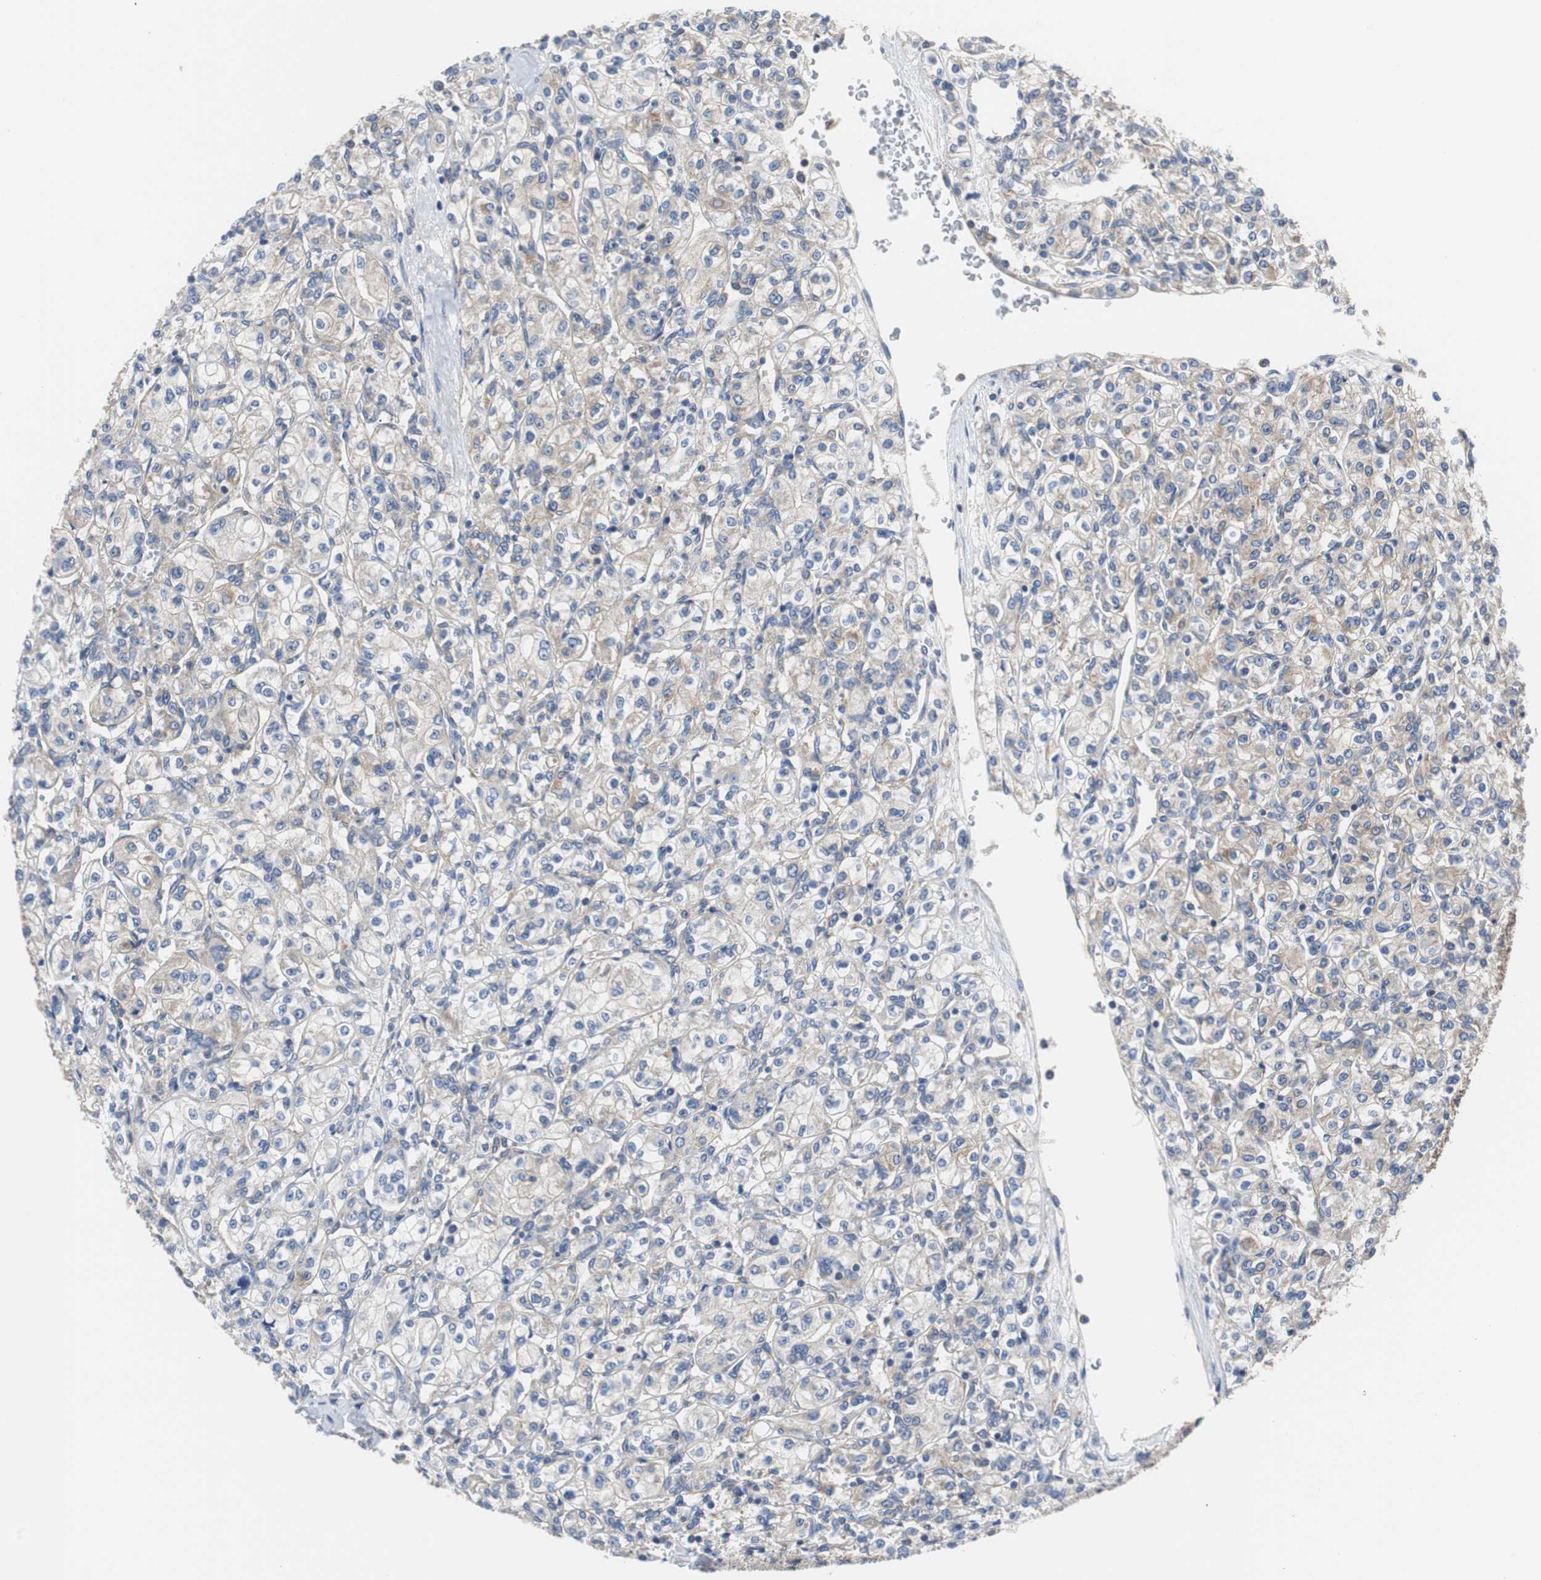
{"staining": {"intensity": "weak", "quantity": "25%-75%", "location": "cytoplasmic/membranous"}, "tissue": "renal cancer", "cell_type": "Tumor cells", "image_type": "cancer", "snomed": [{"axis": "morphology", "description": "Adenocarcinoma, NOS"}, {"axis": "topography", "description": "Kidney"}], "caption": "The histopathology image displays immunohistochemical staining of adenocarcinoma (renal). There is weak cytoplasmic/membranous expression is seen in approximately 25%-75% of tumor cells.", "gene": "BRAF", "patient": {"sex": "male", "age": 77}}